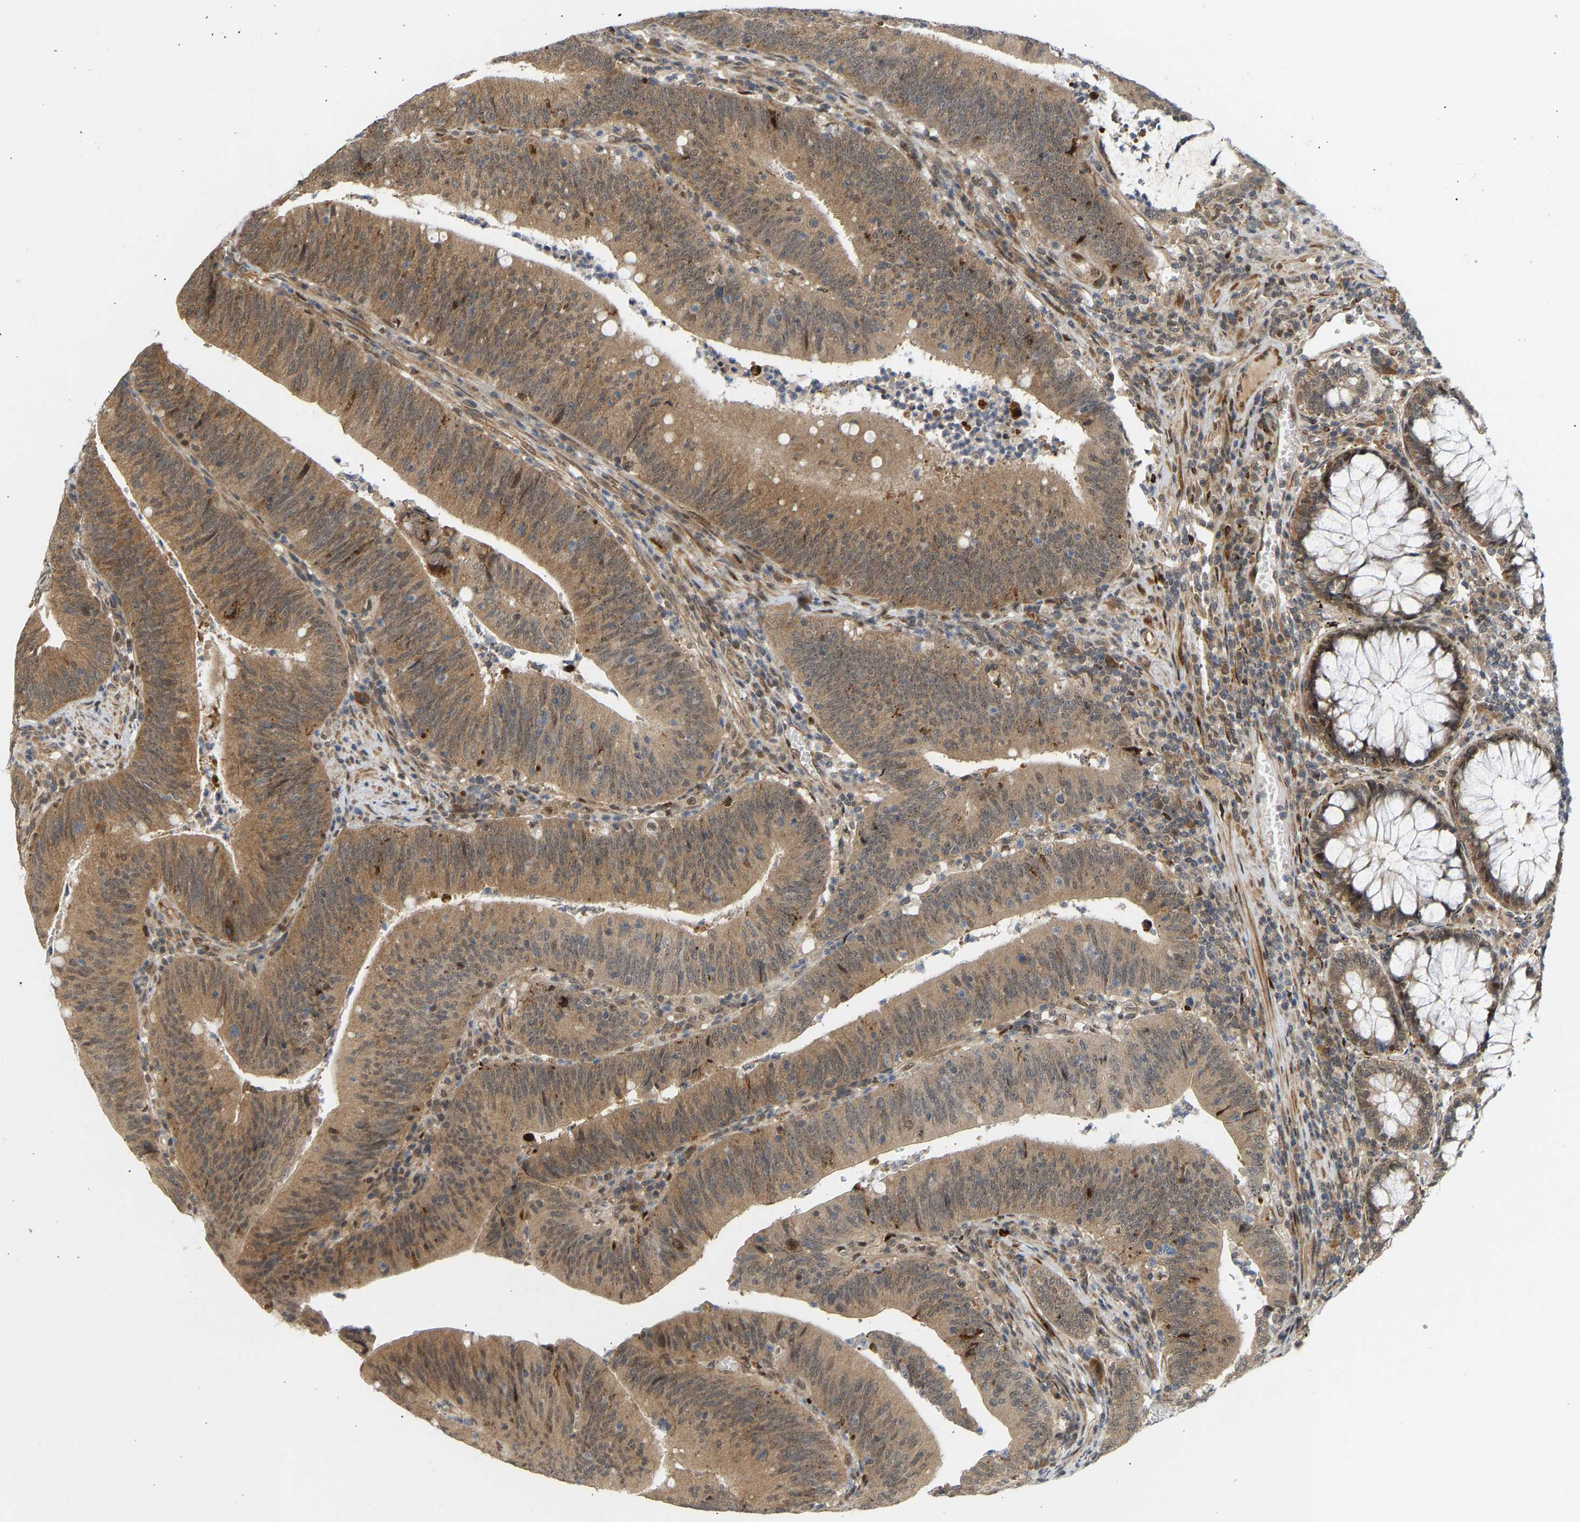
{"staining": {"intensity": "moderate", "quantity": ">75%", "location": "cytoplasmic/membranous,nuclear"}, "tissue": "colorectal cancer", "cell_type": "Tumor cells", "image_type": "cancer", "snomed": [{"axis": "morphology", "description": "Normal tissue, NOS"}, {"axis": "morphology", "description": "Adenocarcinoma, NOS"}, {"axis": "topography", "description": "Rectum"}], "caption": "A micrograph of colorectal cancer (adenocarcinoma) stained for a protein demonstrates moderate cytoplasmic/membranous and nuclear brown staining in tumor cells. The staining was performed using DAB, with brown indicating positive protein expression. Nuclei are stained blue with hematoxylin.", "gene": "BAG1", "patient": {"sex": "female", "age": 66}}